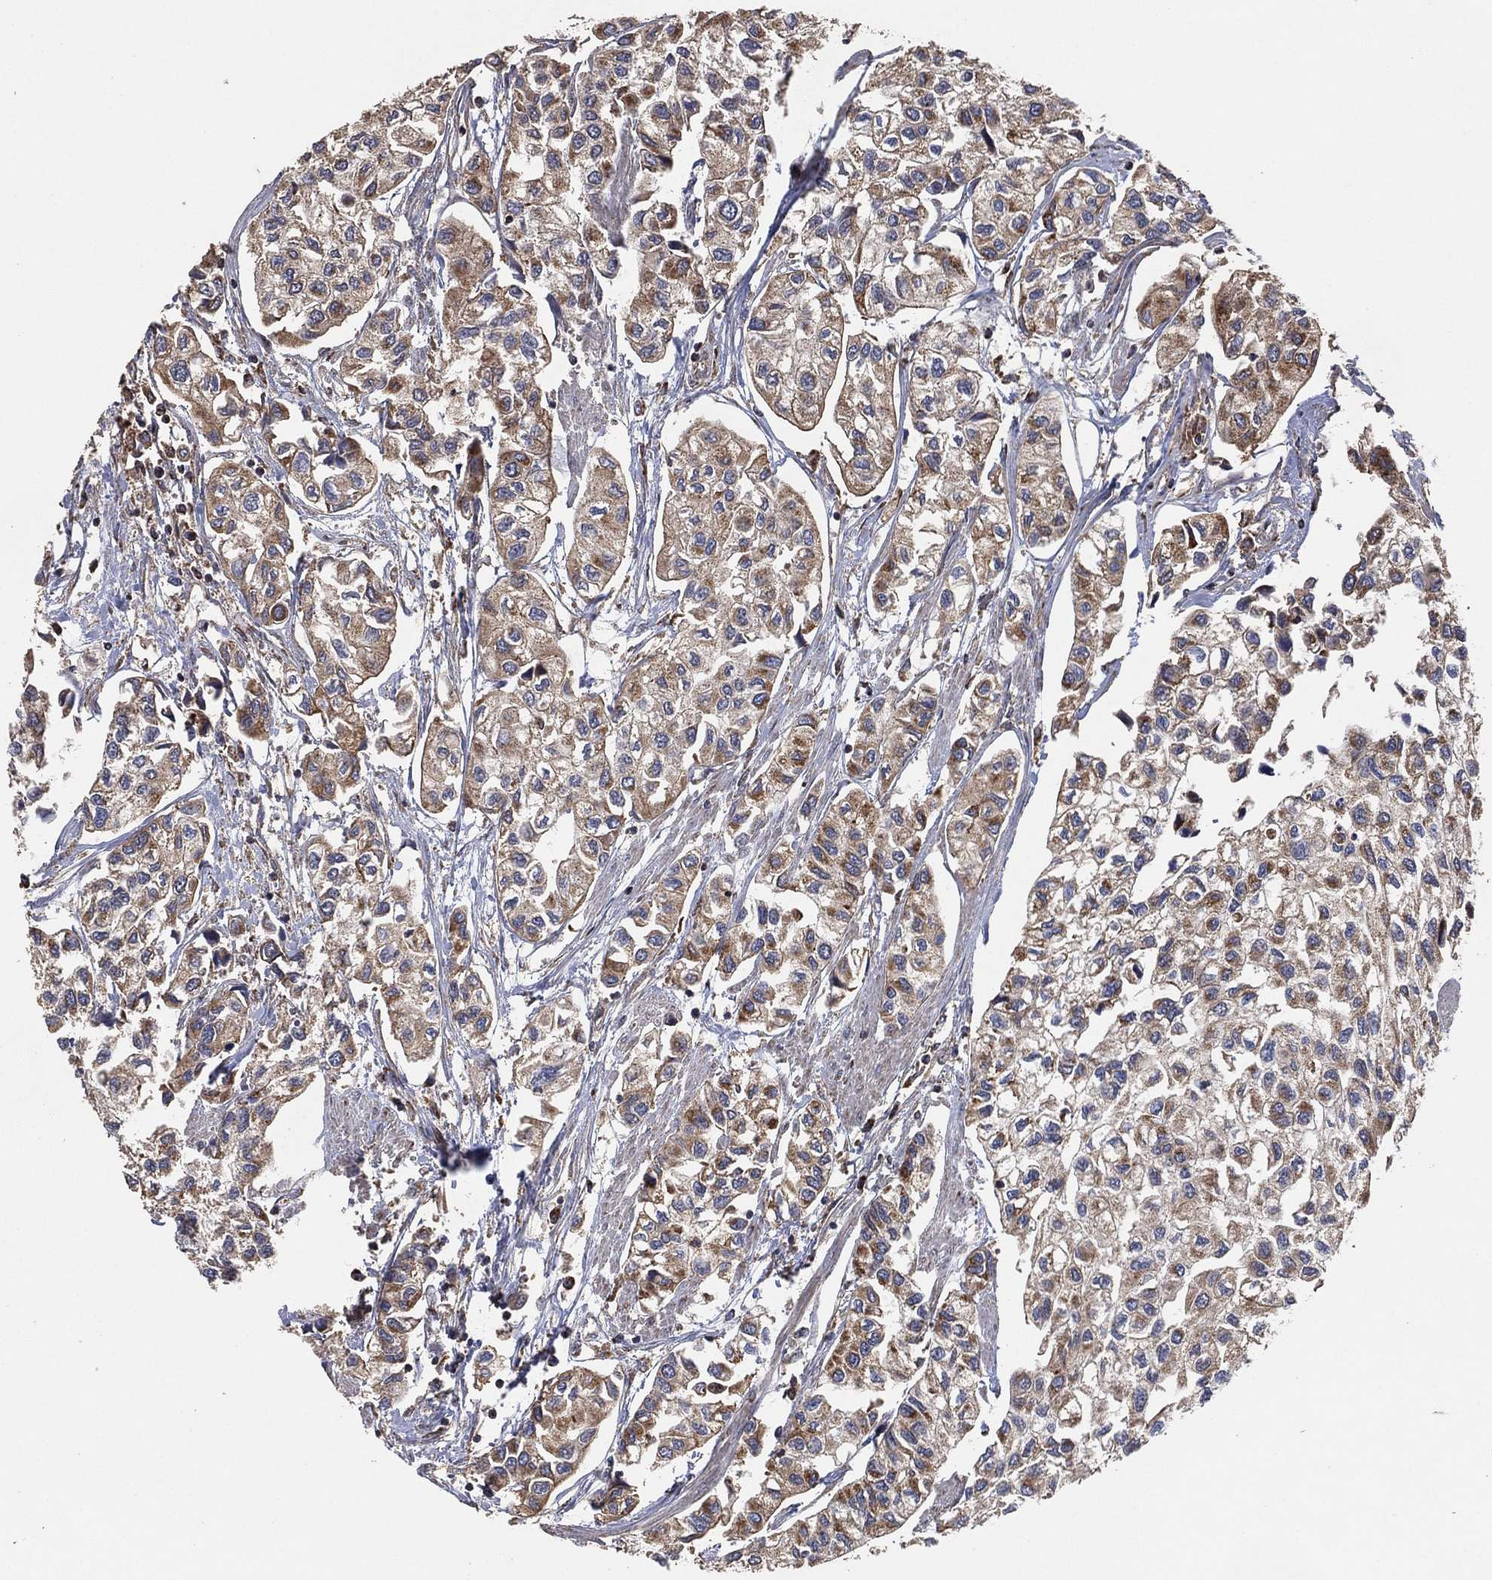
{"staining": {"intensity": "moderate", "quantity": "<25%", "location": "cytoplasmic/membranous"}, "tissue": "urothelial cancer", "cell_type": "Tumor cells", "image_type": "cancer", "snomed": [{"axis": "morphology", "description": "Urothelial carcinoma, High grade"}, {"axis": "topography", "description": "Urinary bladder"}], "caption": "Protein staining by IHC demonstrates moderate cytoplasmic/membranous staining in approximately <25% of tumor cells in high-grade urothelial carcinoma.", "gene": "LIMD1", "patient": {"sex": "male", "age": 73}}